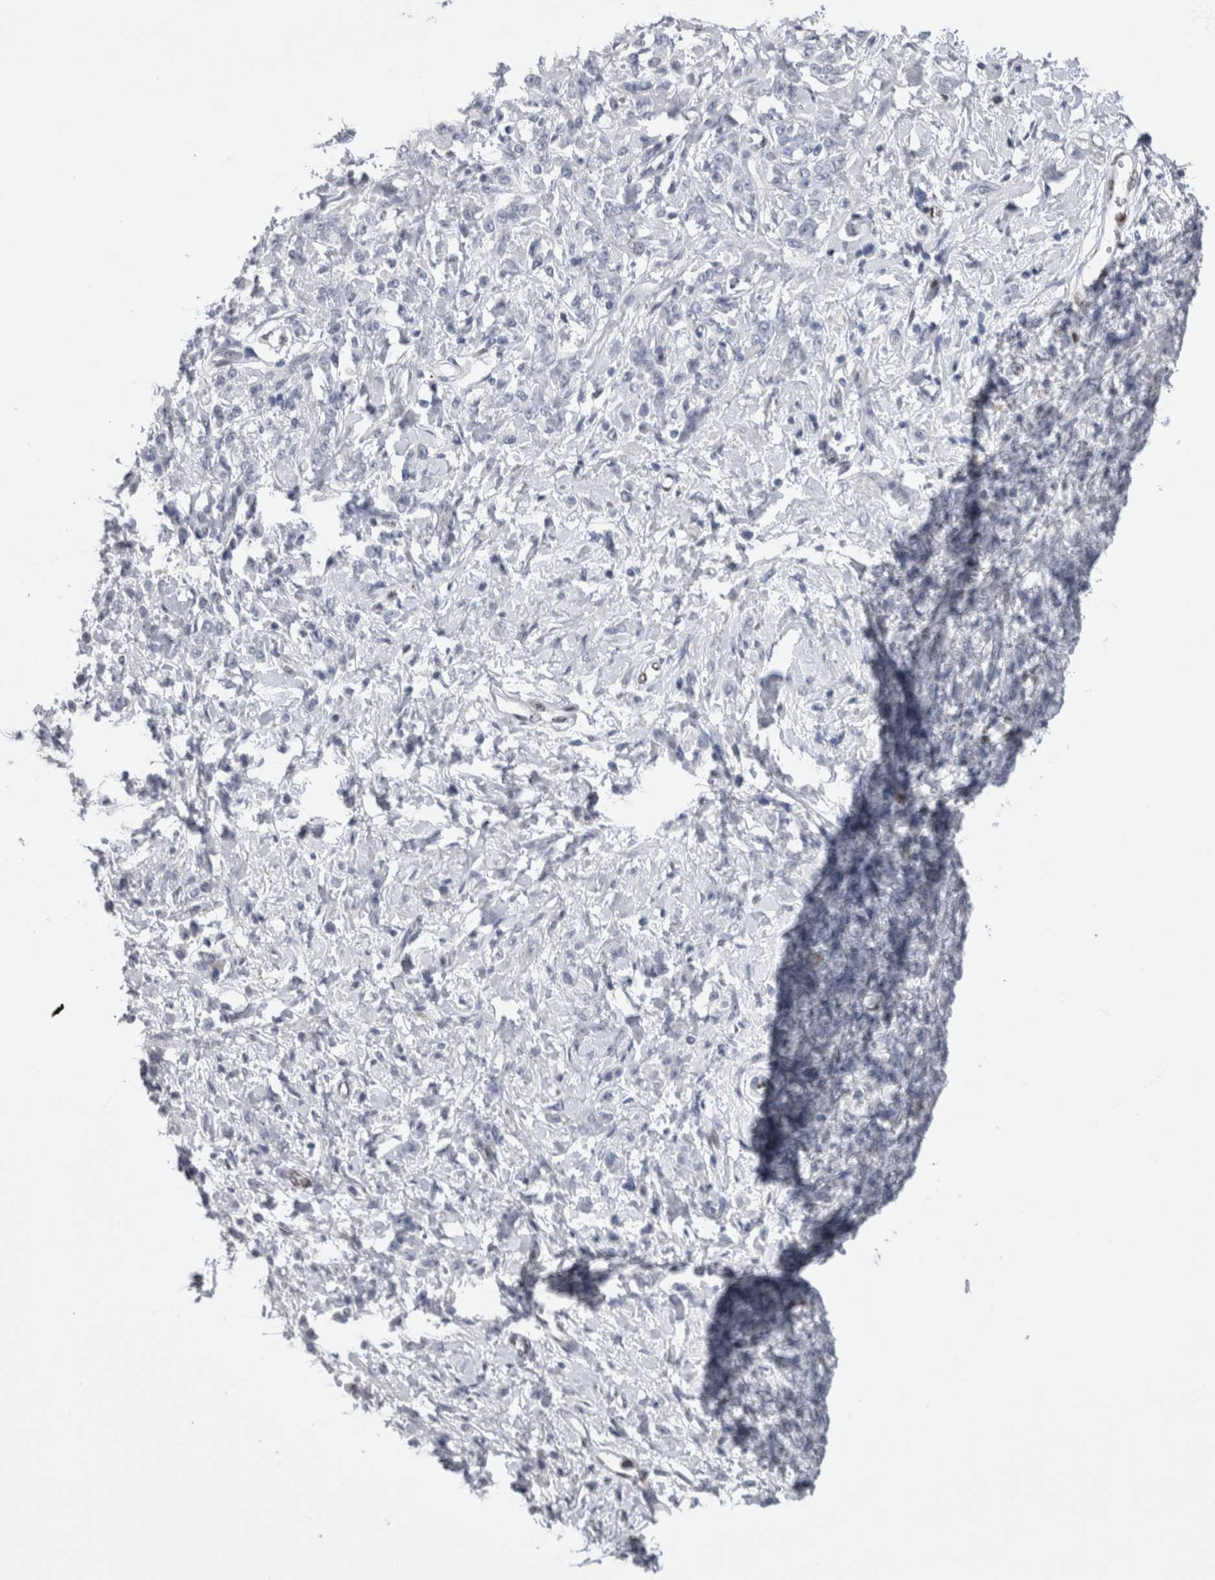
{"staining": {"intensity": "negative", "quantity": "none", "location": "none"}, "tissue": "stomach cancer", "cell_type": "Tumor cells", "image_type": "cancer", "snomed": [{"axis": "morphology", "description": "Normal tissue, NOS"}, {"axis": "morphology", "description": "Adenocarcinoma, NOS"}, {"axis": "topography", "description": "Stomach"}], "caption": "Protein analysis of stomach adenocarcinoma reveals no significant staining in tumor cells.", "gene": "IL33", "patient": {"sex": "male", "age": 82}}